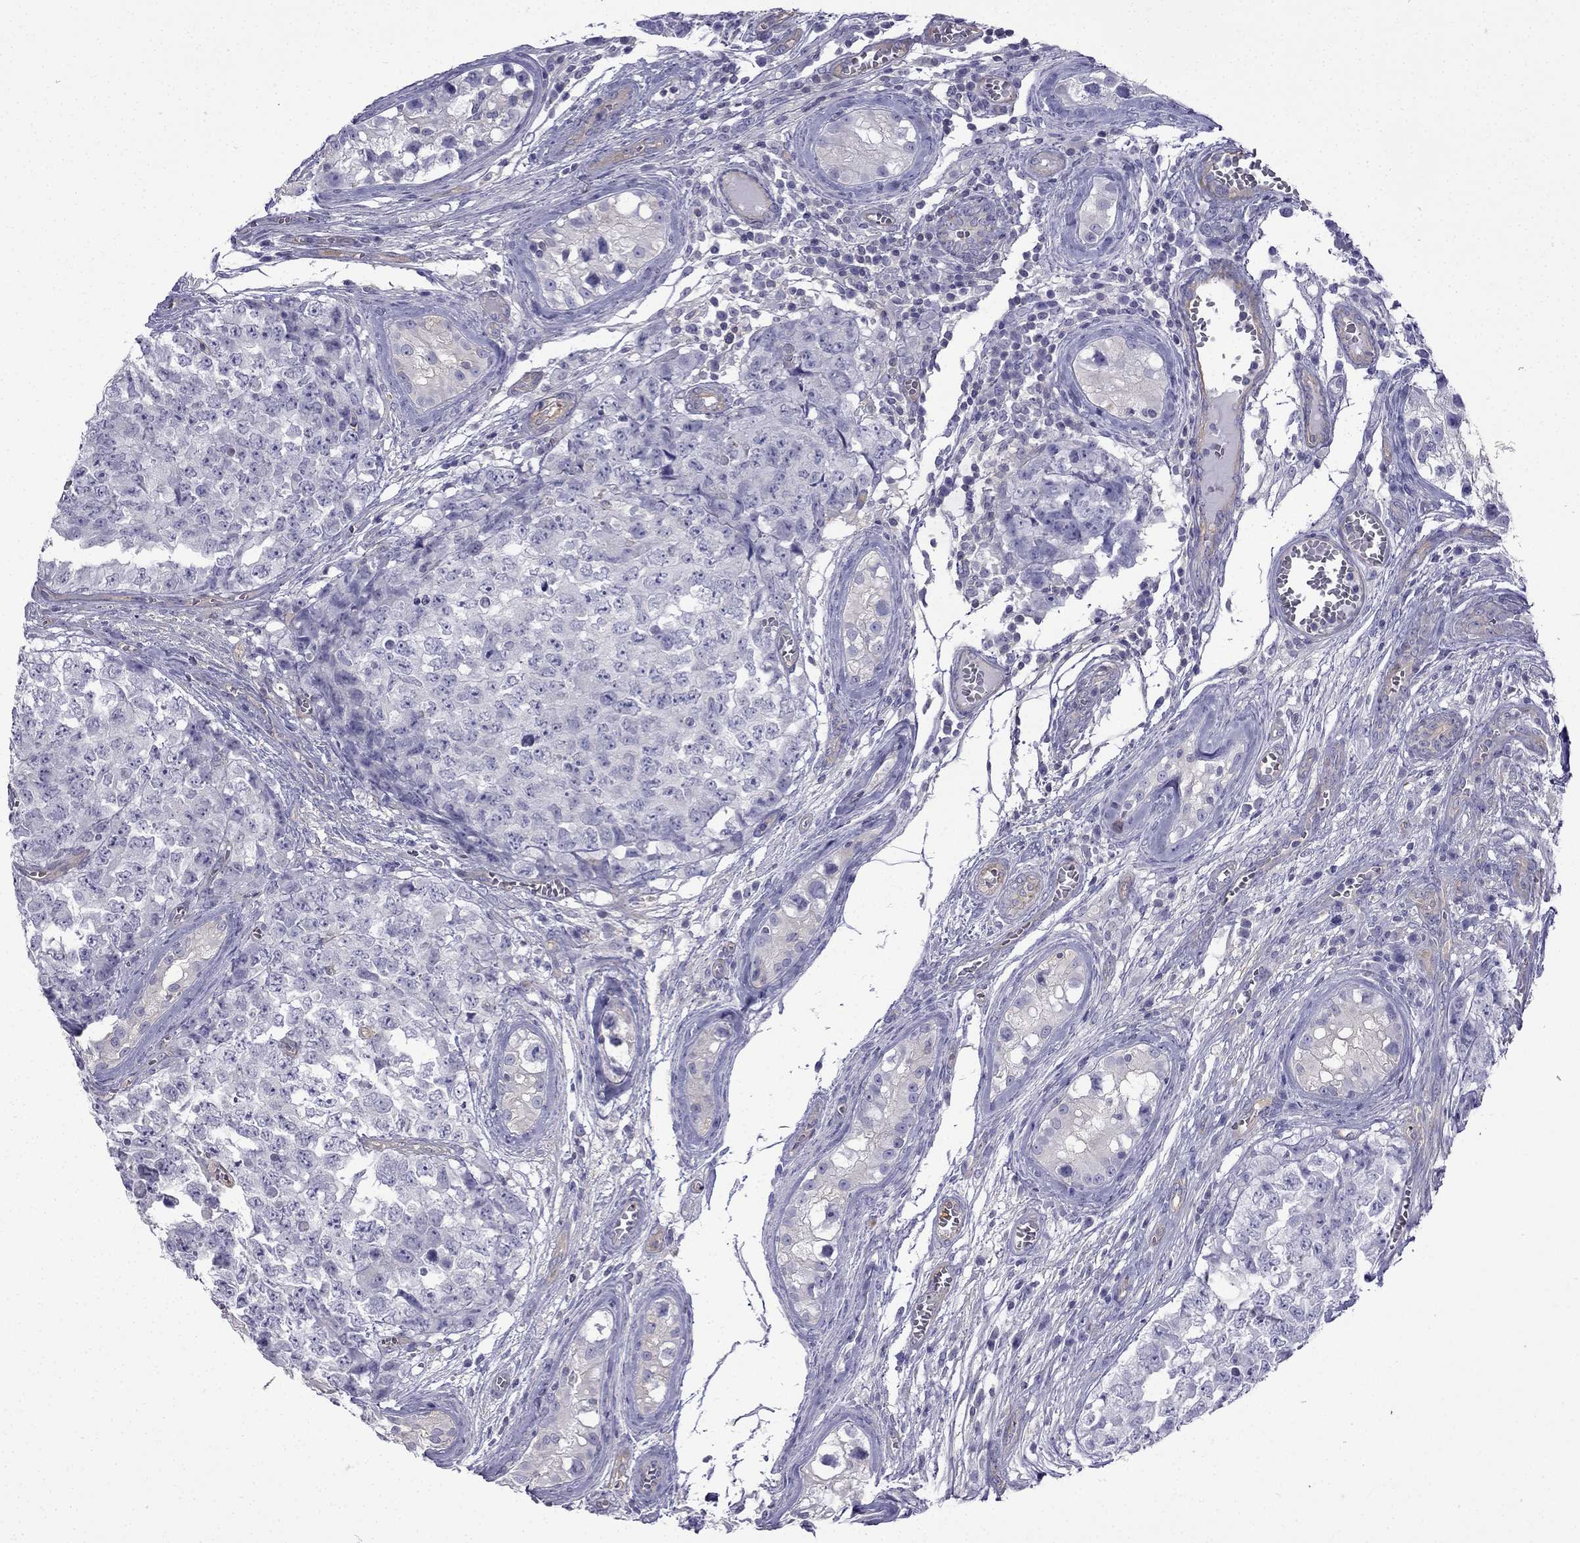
{"staining": {"intensity": "negative", "quantity": "none", "location": "none"}, "tissue": "testis cancer", "cell_type": "Tumor cells", "image_type": "cancer", "snomed": [{"axis": "morphology", "description": "Carcinoma, Embryonal, NOS"}, {"axis": "topography", "description": "Testis"}], "caption": "DAB (3,3'-diaminobenzidine) immunohistochemical staining of testis cancer reveals no significant staining in tumor cells. Nuclei are stained in blue.", "gene": "GJA8", "patient": {"sex": "male", "age": 23}}